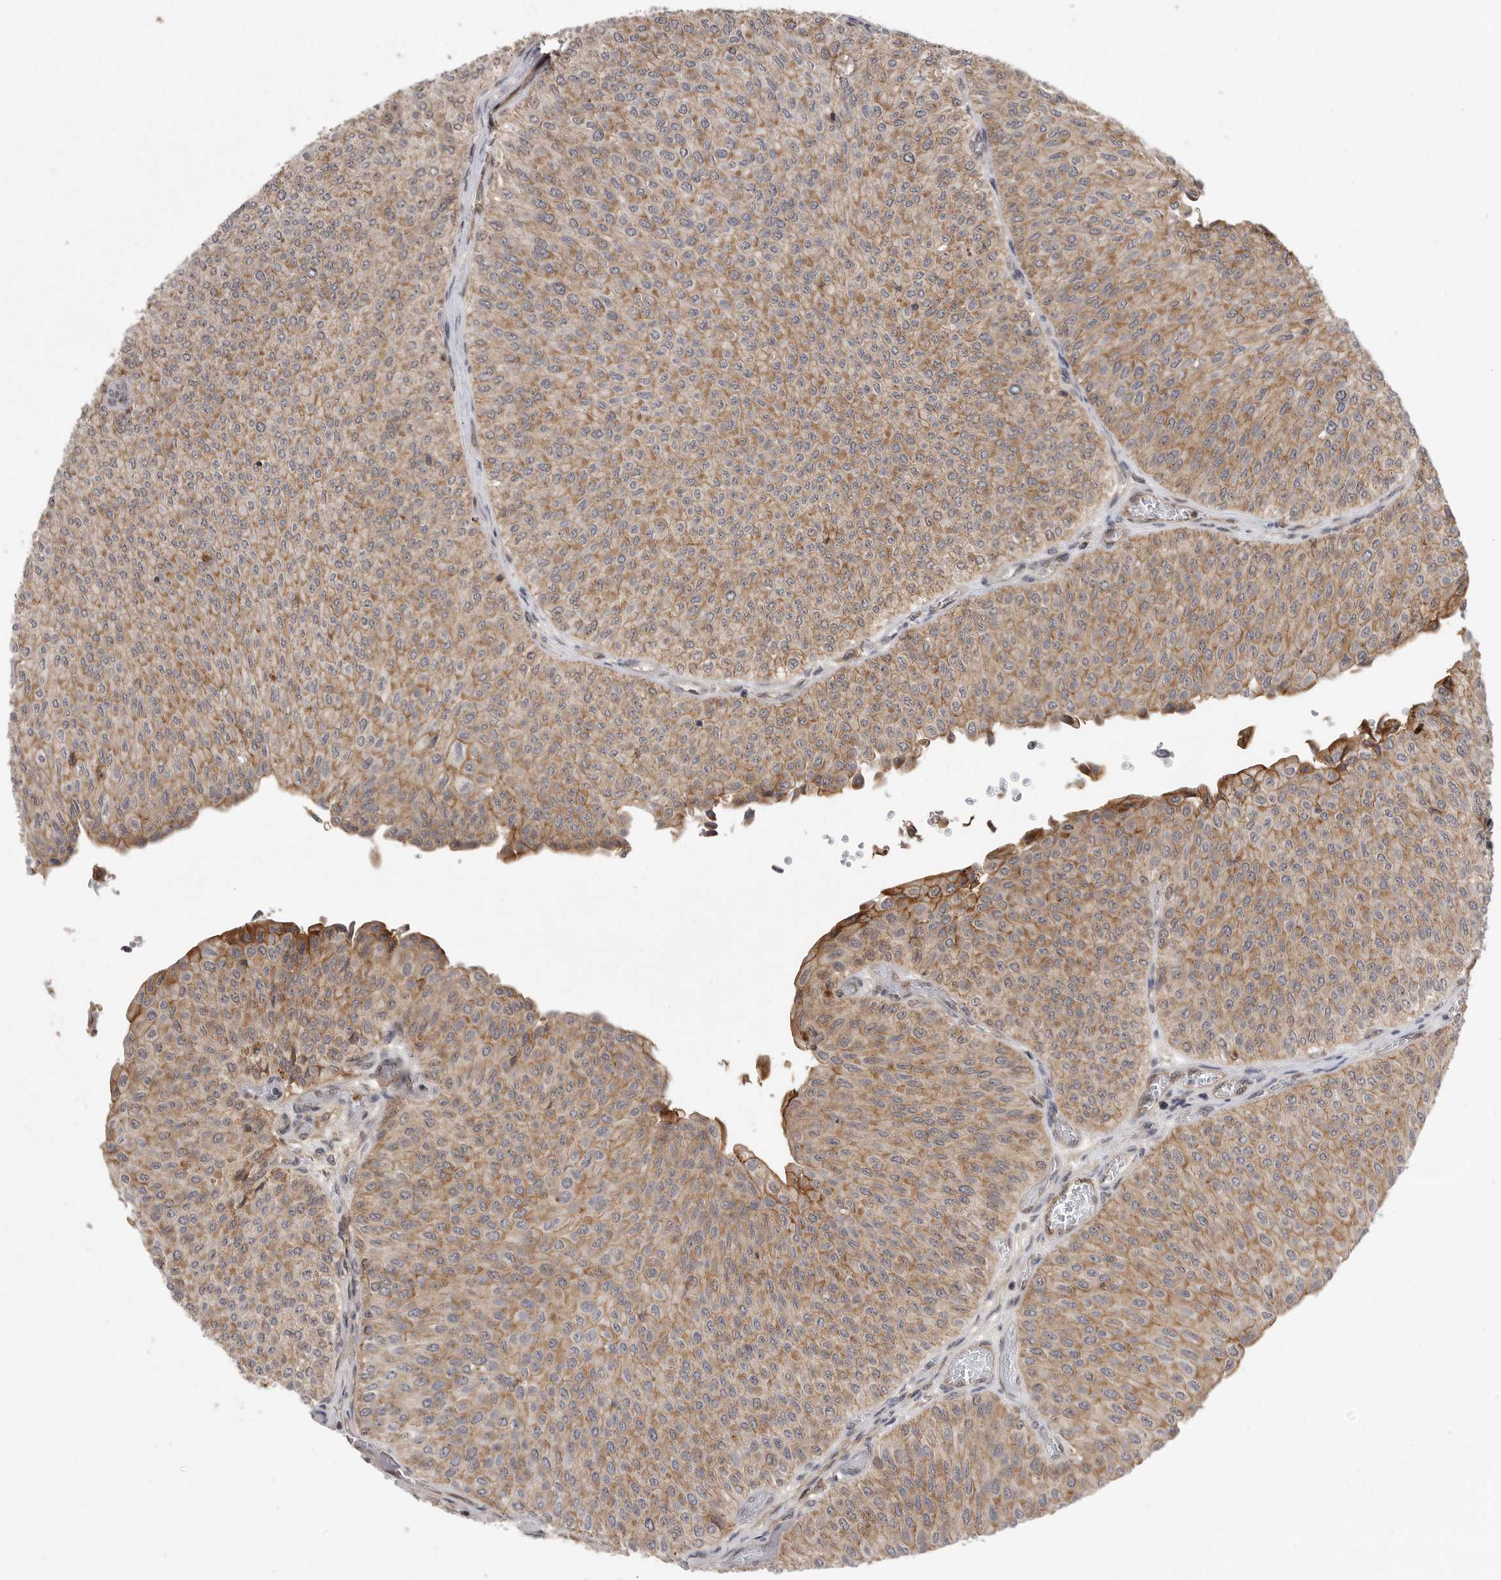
{"staining": {"intensity": "moderate", "quantity": ">75%", "location": "cytoplasmic/membranous"}, "tissue": "urothelial cancer", "cell_type": "Tumor cells", "image_type": "cancer", "snomed": [{"axis": "morphology", "description": "Urothelial carcinoma, Low grade"}, {"axis": "topography", "description": "Urinary bladder"}], "caption": "IHC staining of urothelial cancer, which exhibits medium levels of moderate cytoplasmic/membranous positivity in approximately >75% of tumor cells indicating moderate cytoplasmic/membranous protein positivity. The staining was performed using DAB (brown) for protein detection and nuclei were counterstained in hematoxylin (blue).", "gene": "NECTIN1", "patient": {"sex": "male", "age": 78}}